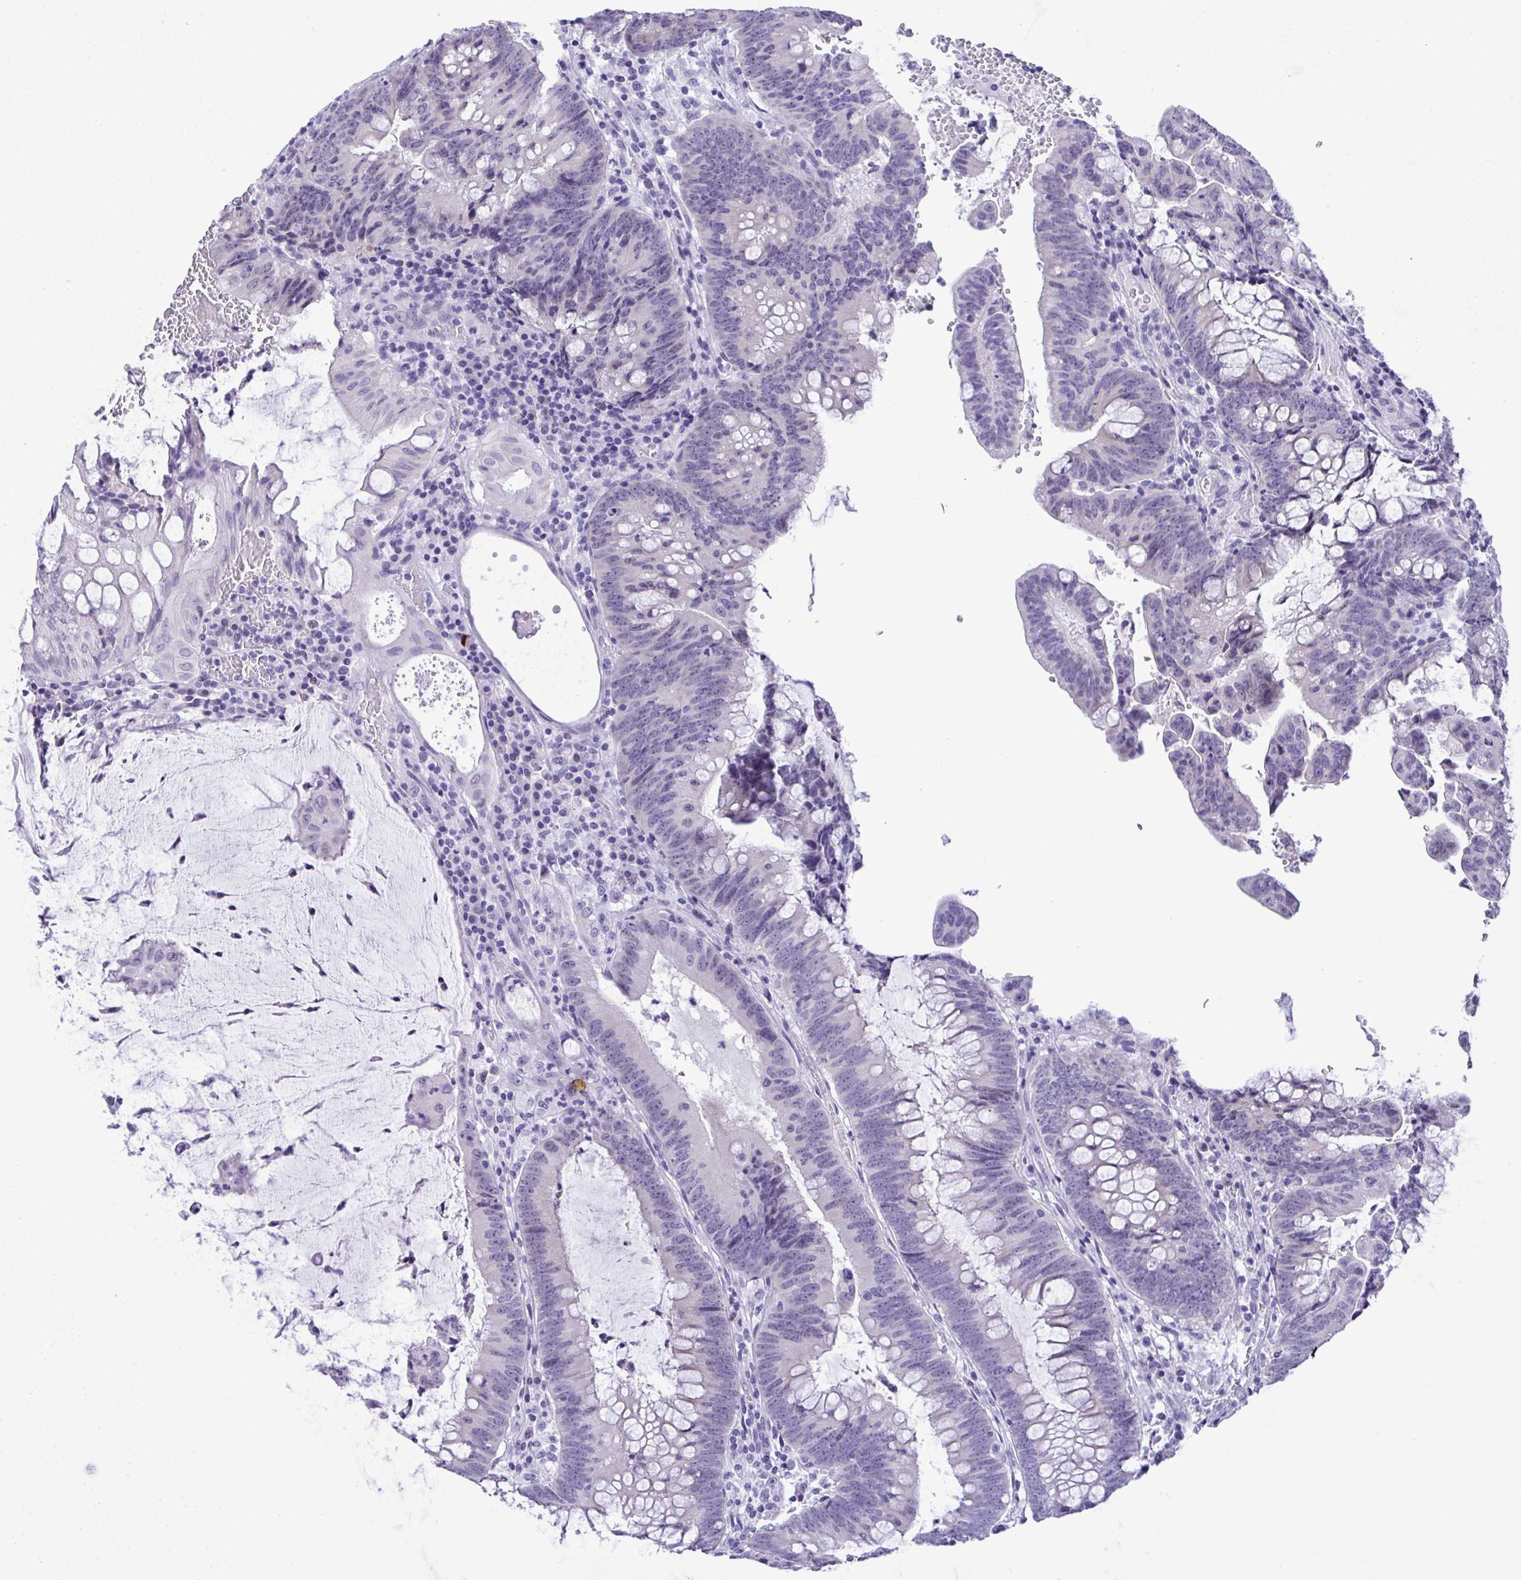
{"staining": {"intensity": "negative", "quantity": "none", "location": "none"}, "tissue": "colorectal cancer", "cell_type": "Tumor cells", "image_type": "cancer", "snomed": [{"axis": "morphology", "description": "Adenocarcinoma, NOS"}, {"axis": "topography", "description": "Colon"}], "caption": "This is an immunohistochemistry image of colorectal cancer (adenocarcinoma). There is no positivity in tumor cells.", "gene": "YBX2", "patient": {"sex": "male", "age": 62}}